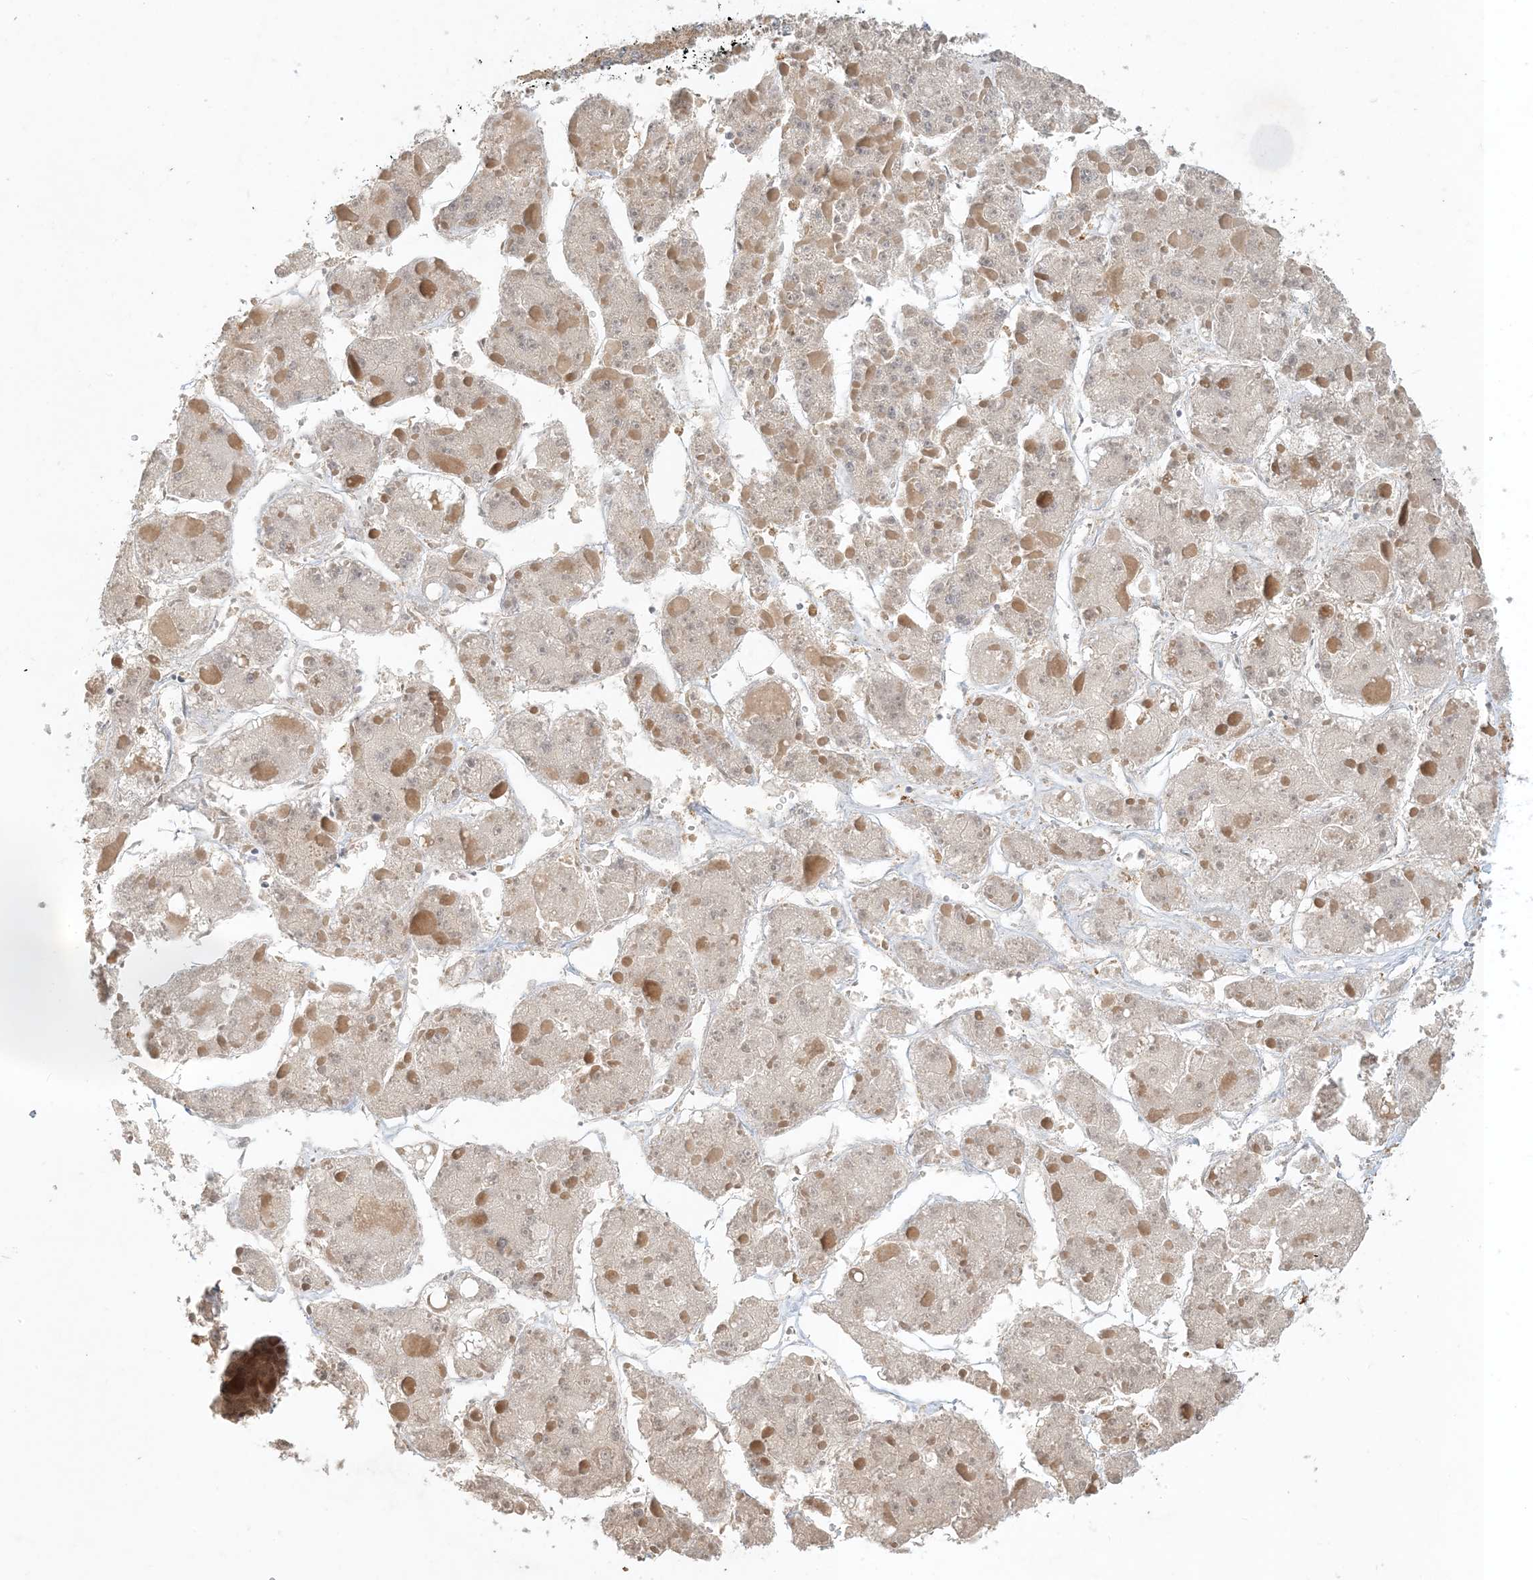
{"staining": {"intensity": "negative", "quantity": "none", "location": "none"}, "tissue": "liver cancer", "cell_type": "Tumor cells", "image_type": "cancer", "snomed": [{"axis": "morphology", "description": "Carcinoma, Hepatocellular, NOS"}, {"axis": "topography", "description": "Liver"}], "caption": "This image is of hepatocellular carcinoma (liver) stained with IHC to label a protein in brown with the nuclei are counter-stained blue. There is no staining in tumor cells.", "gene": "ZBTB3", "patient": {"sex": "female", "age": 73}}